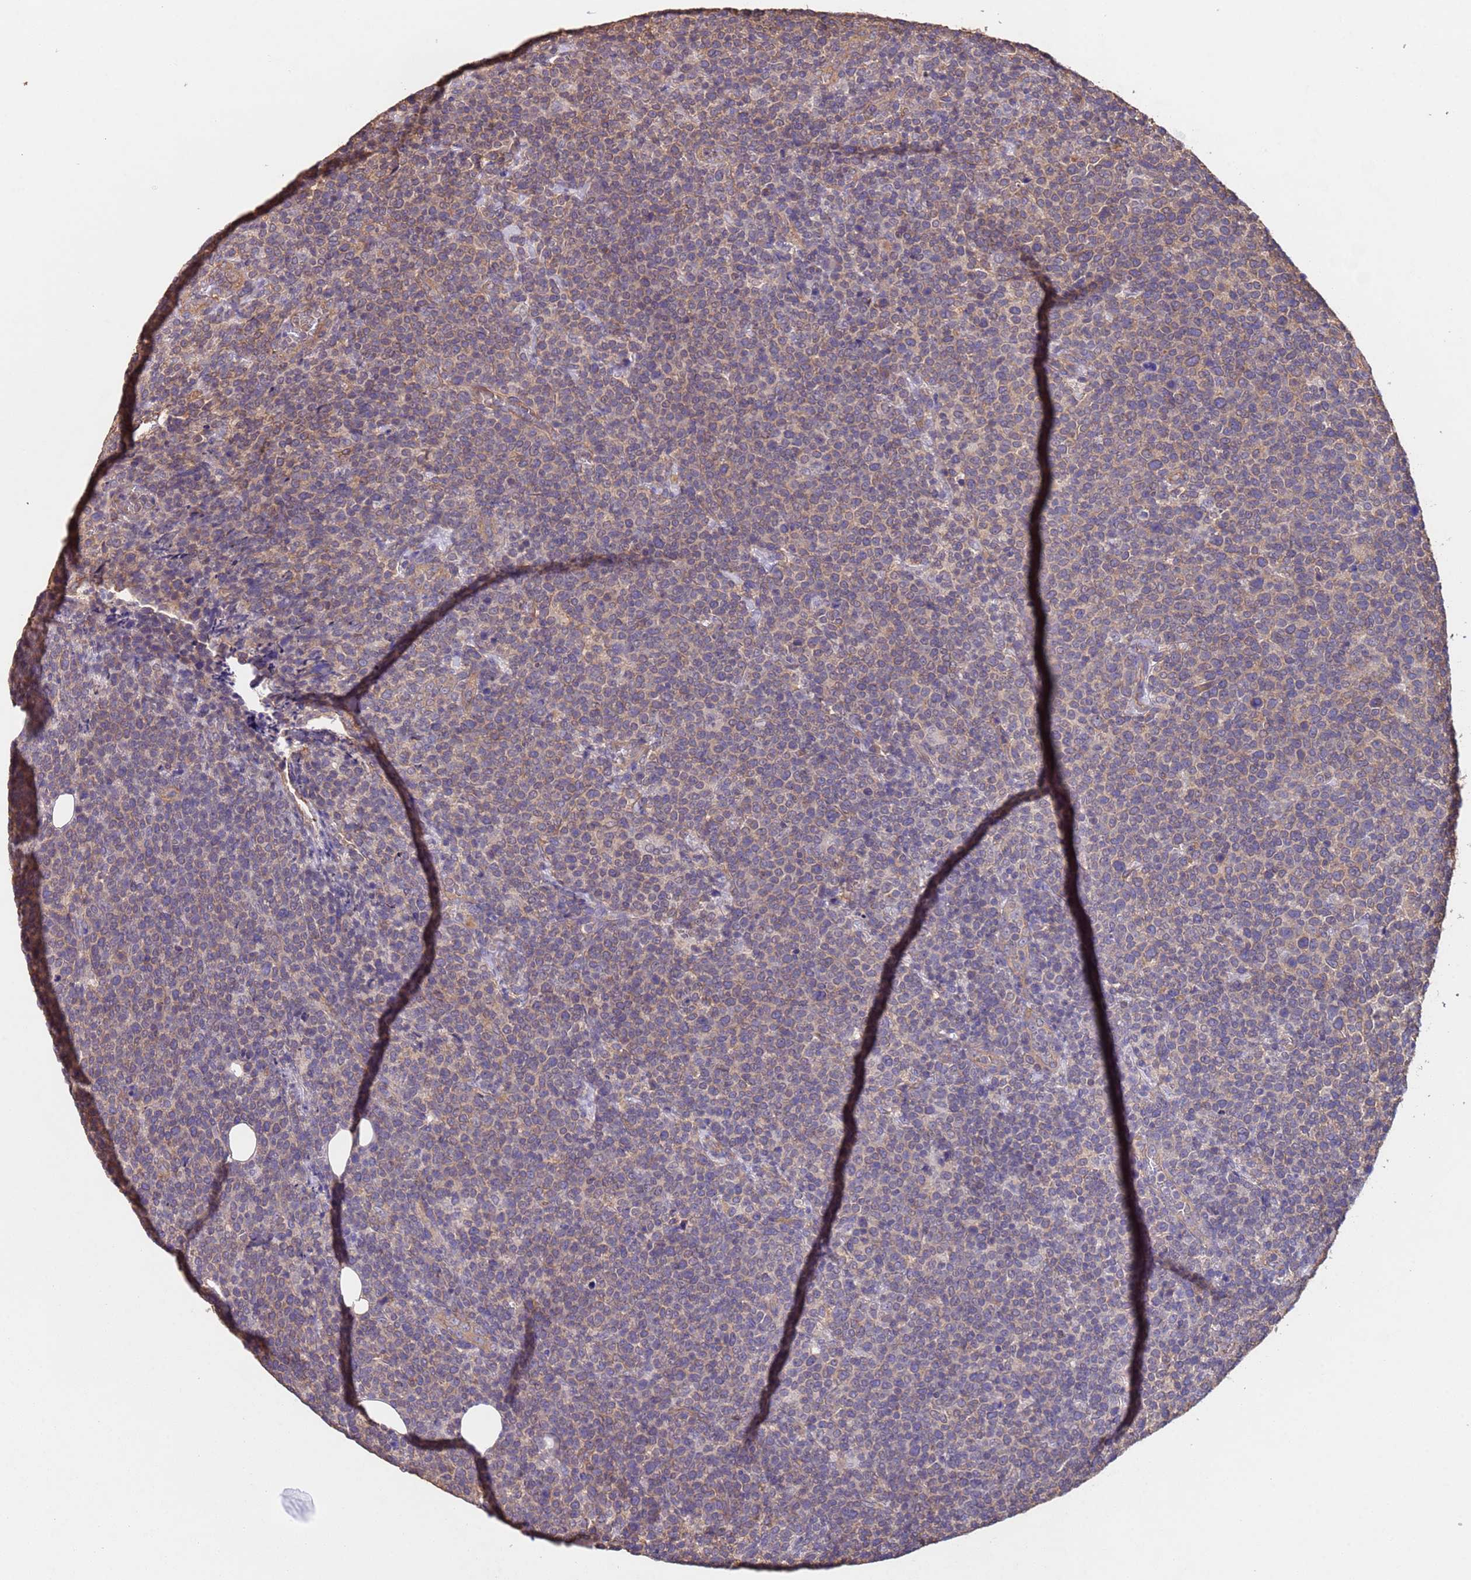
{"staining": {"intensity": "weak", "quantity": "25%-75%", "location": "cytoplasmic/membranous"}, "tissue": "lymphoma", "cell_type": "Tumor cells", "image_type": "cancer", "snomed": [{"axis": "morphology", "description": "Malignant lymphoma, non-Hodgkin's type, High grade"}, {"axis": "topography", "description": "Lymph node"}], "caption": "Lymphoma tissue shows weak cytoplasmic/membranous positivity in approximately 25%-75% of tumor cells", "gene": "MTX3", "patient": {"sex": "male", "age": 61}}